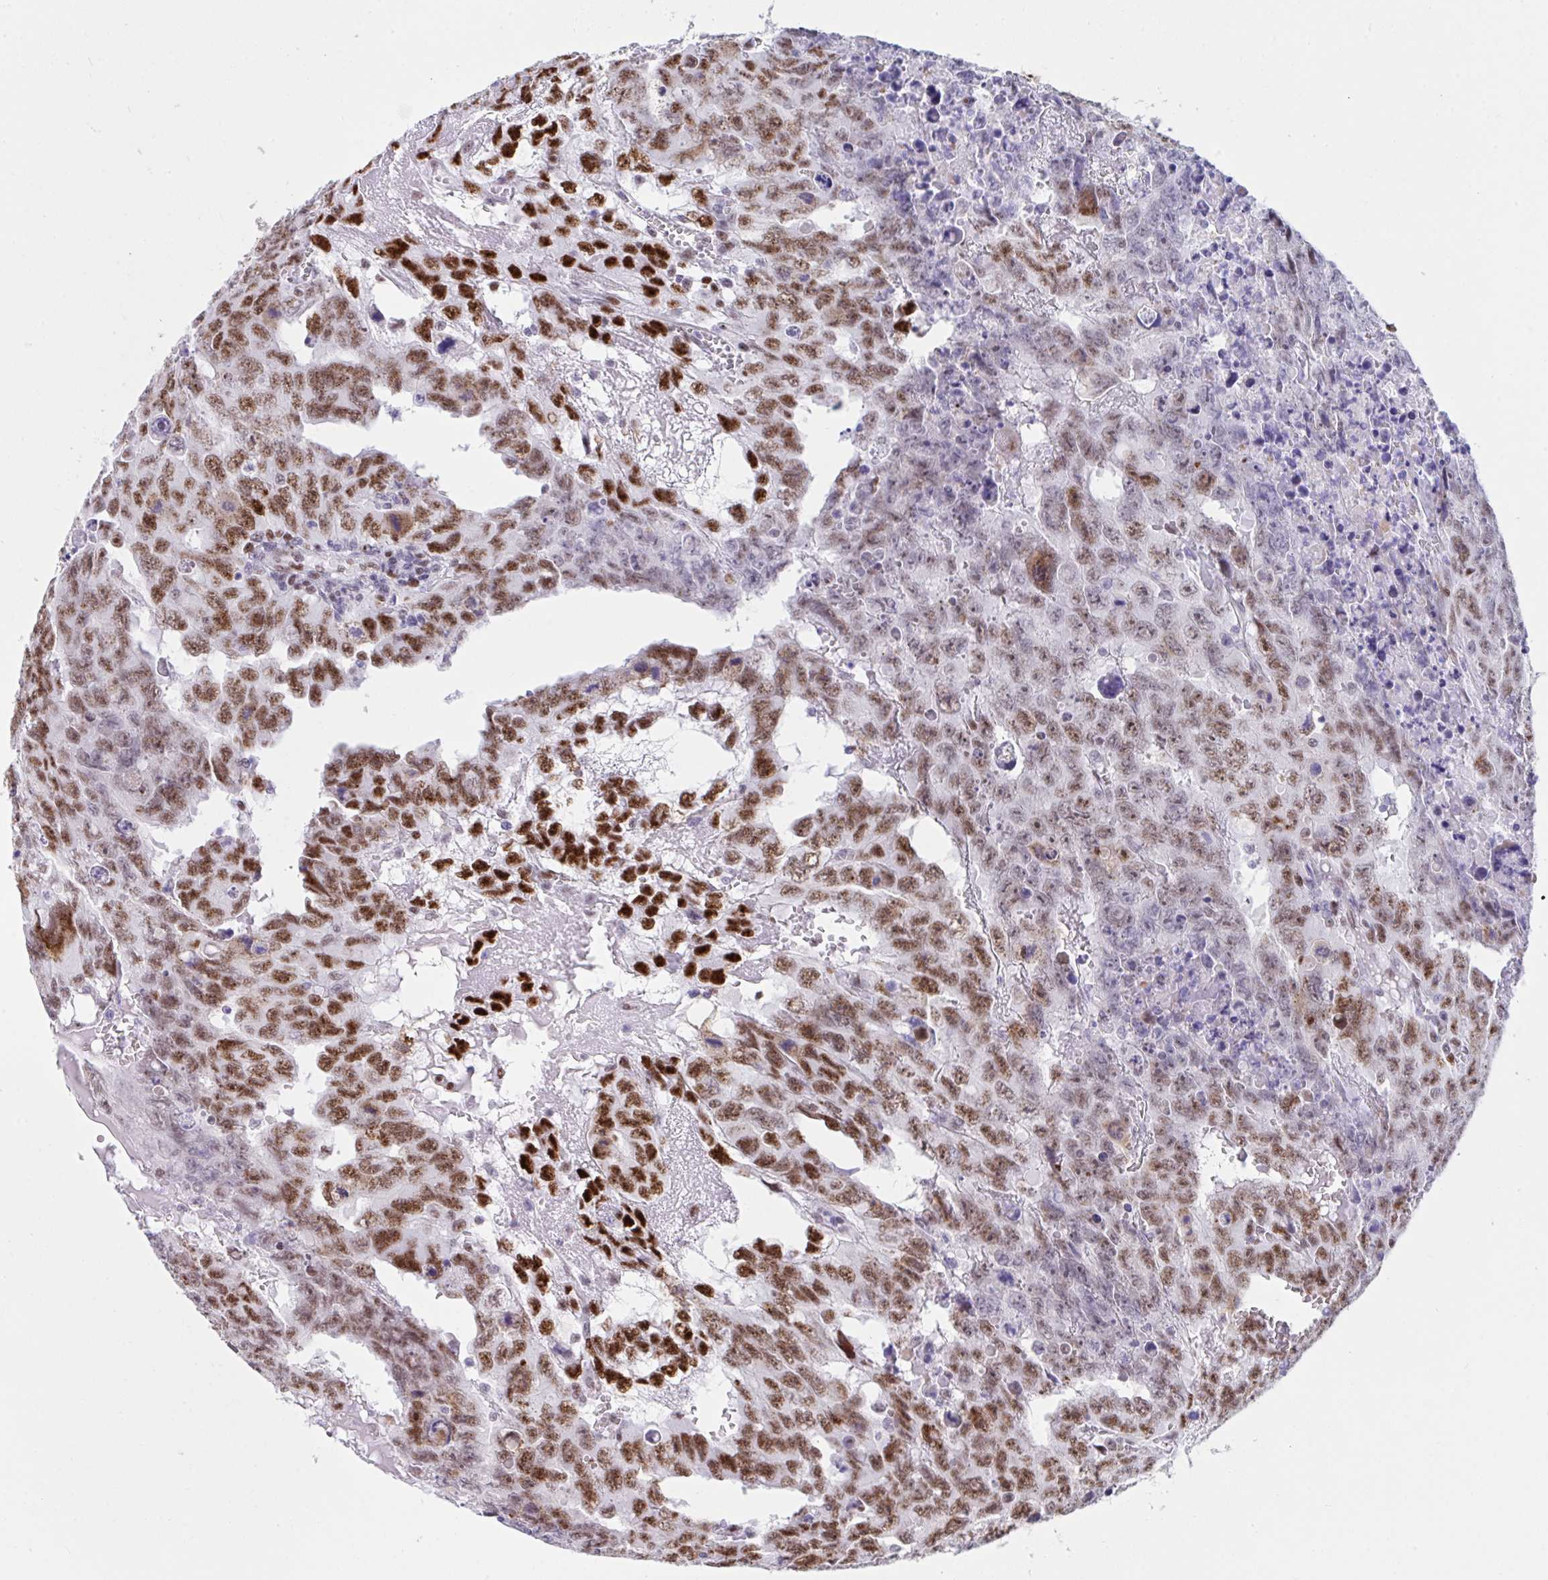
{"staining": {"intensity": "strong", "quantity": ">75%", "location": "nuclear"}, "tissue": "testis cancer", "cell_type": "Tumor cells", "image_type": "cancer", "snomed": [{"axis": "morphology", "description": "Carcinoma, Embryonal, NOS"}, {"axis": "topography", "description": "Testis"}], "caption": "High-magnification brightfield microscopy of testis cancer (embryonal carcinoma) stained with DAB (3,3'-diaminobenzidine) (brown) and counterstained with hematoxylin (blue). tumor cells exhibit strong nuclear staining is seen in about>75% of cells.", "gene": "IKZF2", "patient": {"sex": "male", "age": 24}}